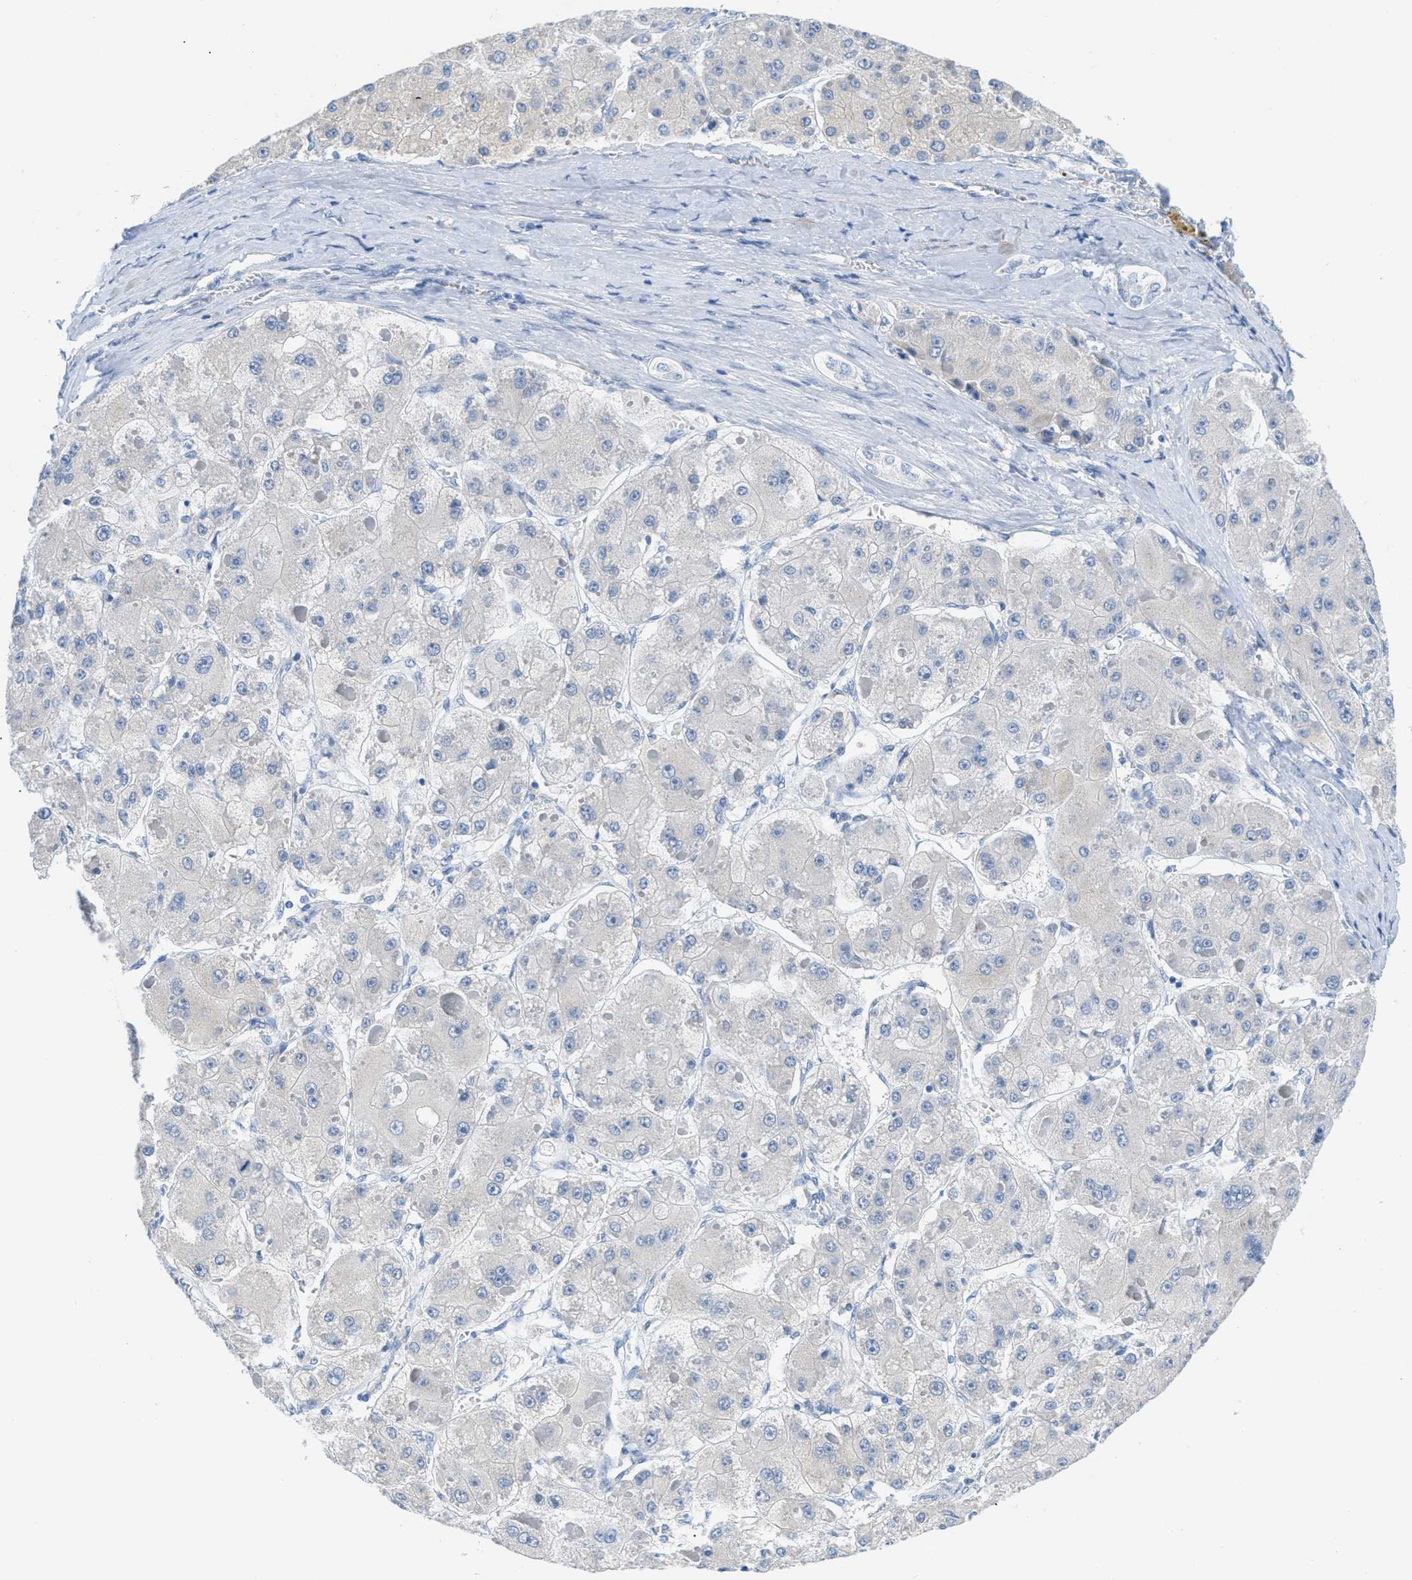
{"staining": {"intensity": "negative", "quantity": "none", "location": "none"}, "tissue": "liver cancer", "cell_type": "Tumor cells", "image_type": "cancer", "snomed": [{"axis": "morphology", "description": "Carcinoma, Hepatocellular, NOS"}, {"axis": "topography", "description": "Liver"}], "caption": "High power microscopy micrograph of an IHC photomicrograph of liver cancer (hepatocellular carcinoma), revealing no significant positivity in tumor cells. (DAB IHC, high magnification).", "gene": "HSF2", "patient": {"sex": "female", "age": 73}}